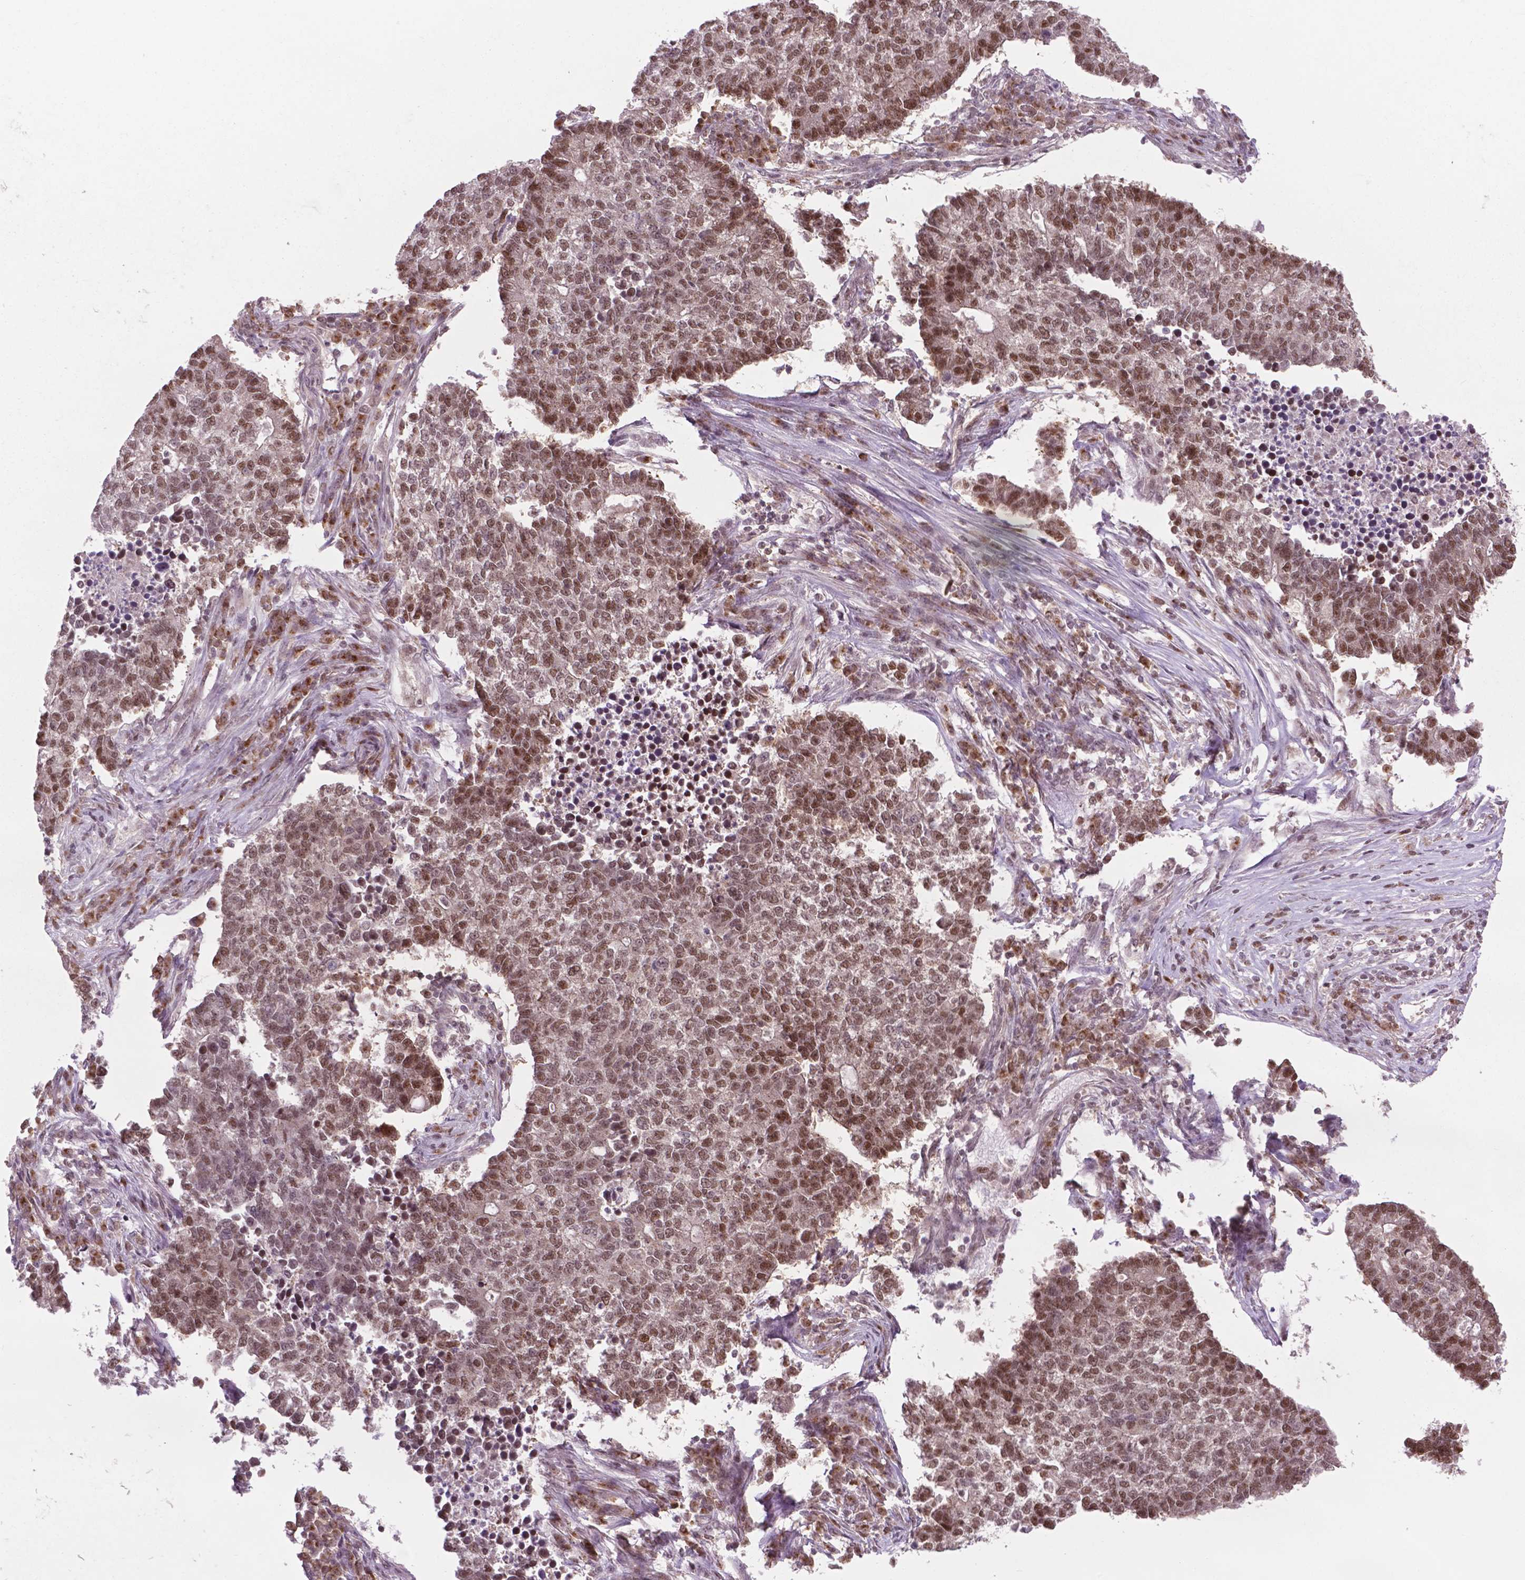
{"staining": {"intensity": "moderate", "quantity": ">75%", "location": "nuclear"}, "tissue": "lung cancer", "cell_type": "Tumor cells", "image_type": "cancer", "snomed": [{"axis": "morphology", "description": "Adenocarcinoma, NOS"}, {"axis": "topography", "description": "Lung"}], "caption": "Lung cancer (adenocarcinoma) stained with a brown dye displays moderate nuclear positive staining in about >75% of tumor cells.", "gene": "PER2", "patient": {"sex": "male", "age": 57}}